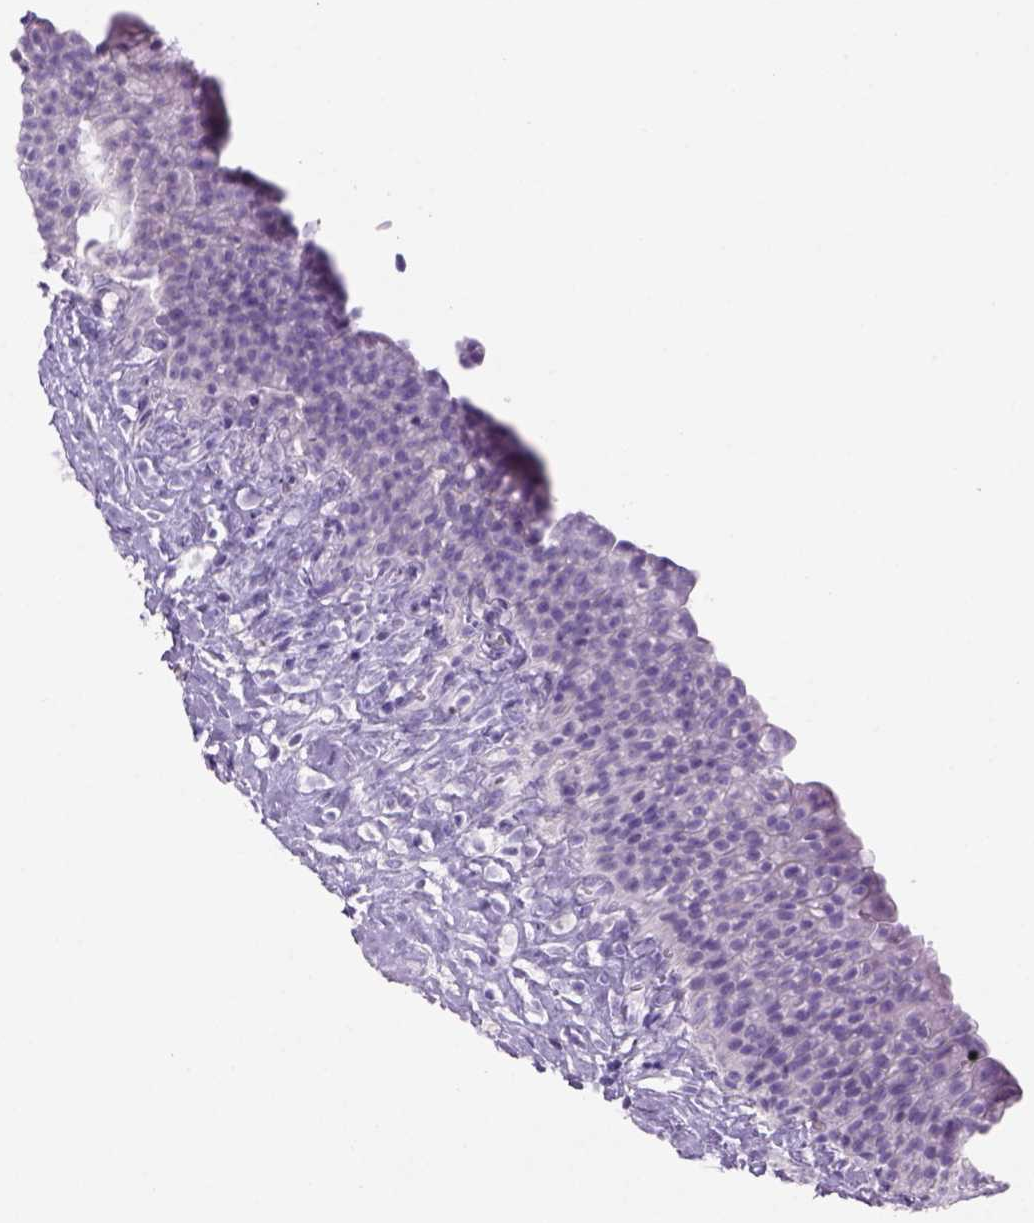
{"staining": {"intensity": "negative", "quantity": "none", "location": "none"}, "tissue": "urinary bladder", "cell_type": "Urothelial cells", "image_type": "normal", "snomed": [{"axis": "morphology", "description": "Normal tissue, NOS"}, {"axis": "topography", "description": "Urinary bladder"}], "caption": "High power microscopy histopathology image of an IHC photomicrograph of normal urinary bladder, revealing no significant staining in urothelial cells. Brightfield microscopy of immunohistochemistry (IHC) stained with DAB (3,3'-diaminobenzidine) (brown) and hematoxylin (blue), captured at high magnification.", "gene": "TENM4", "patient": {"sex": "male", "age": 76}}